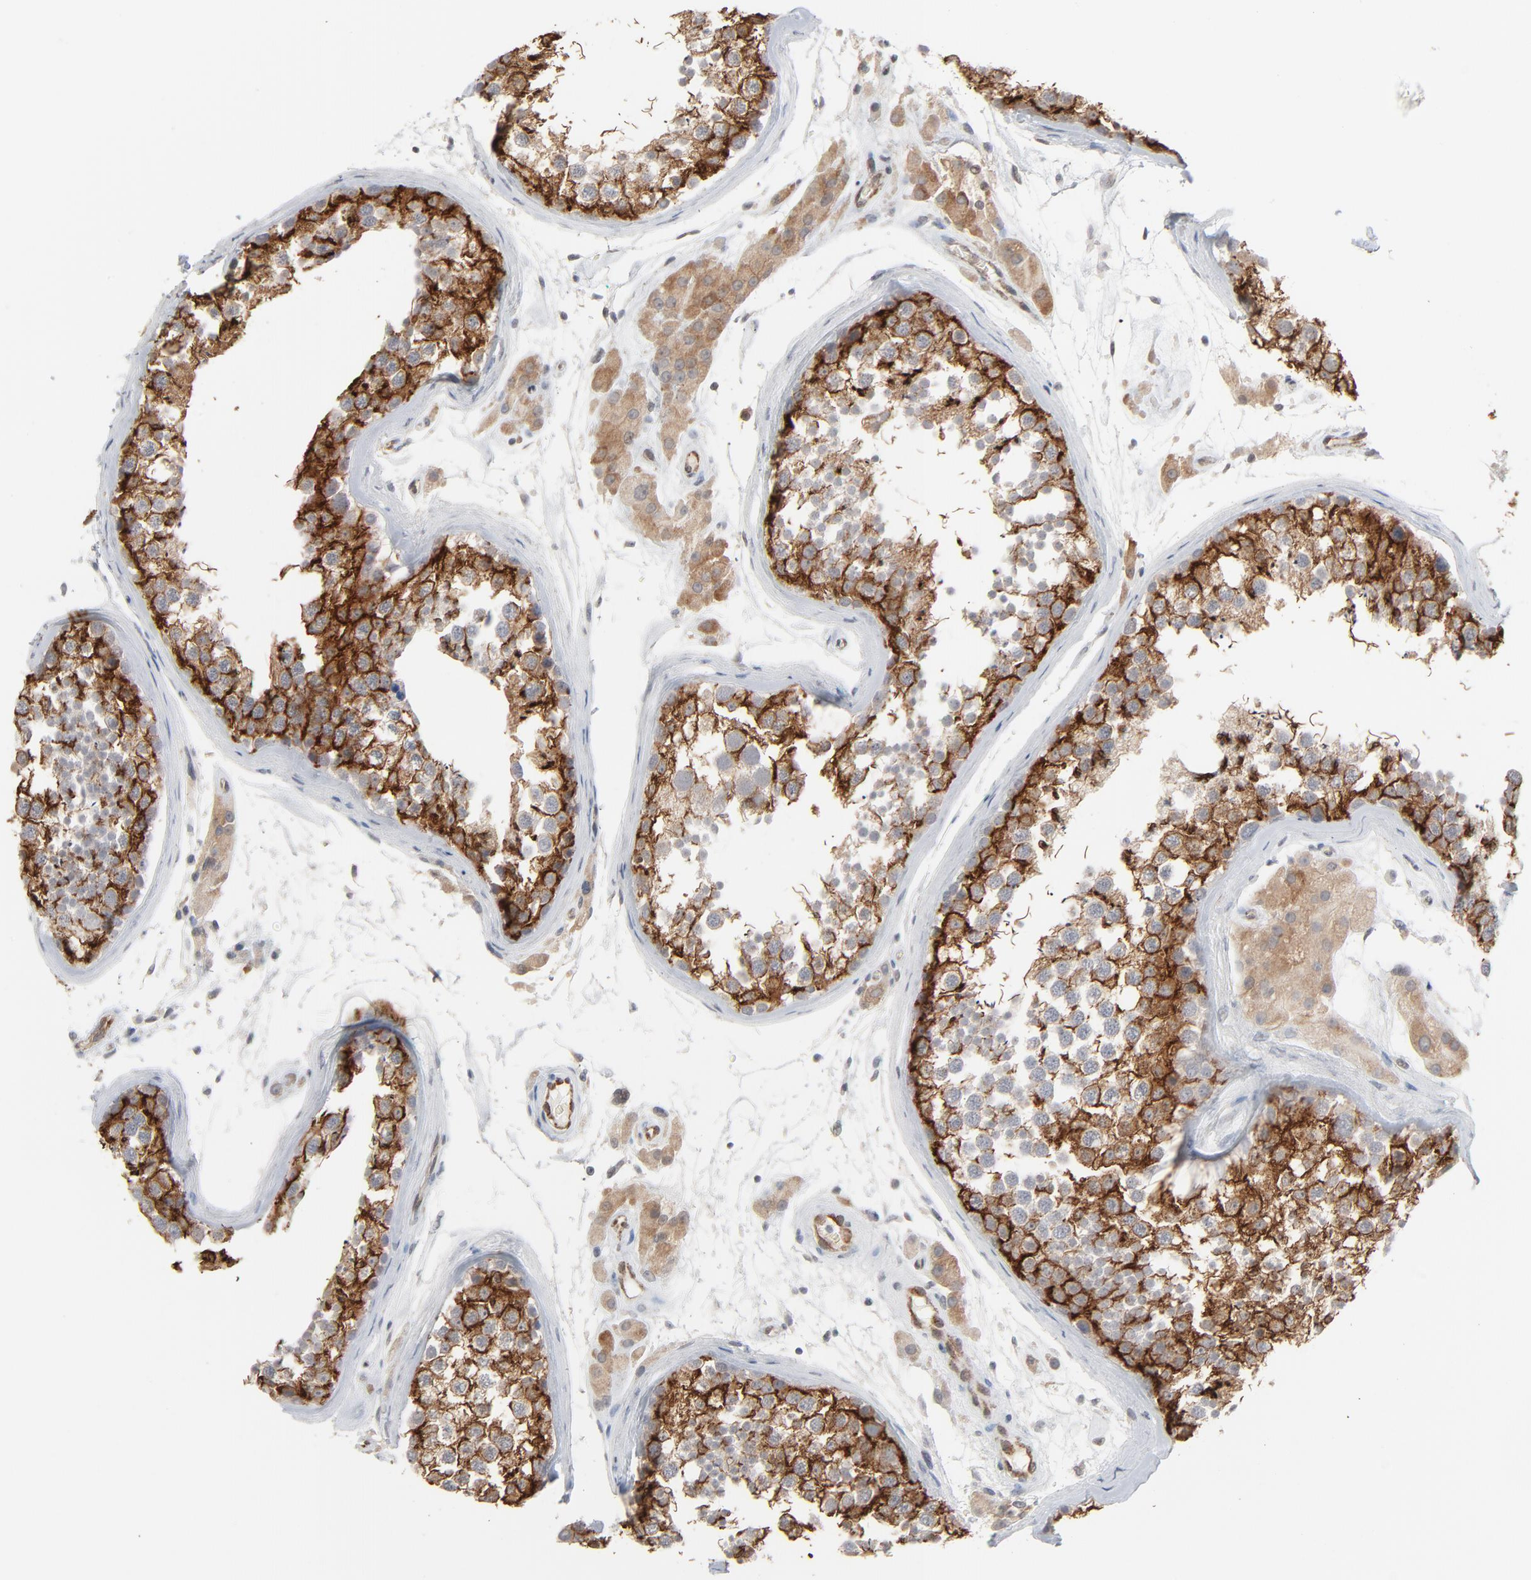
{"staining": {"intensity": "strong", "quantity": ">75%", "location": "cytoplasmic/membranous"}, "tissue": "testis", "cell_type": "Cells in seminiferous ducts", "image_type": "normal", "snomed": [{"axis": "morphology", "description": "Normal tissue, NOS"}, {"axis": "topography", "description": "Testis"}], "caption": "High-power microscopy captured an IHC histopathology image of benign testis, revealing strong cytoplasmic/membranous positivity in approximately >75% of cells in seminiferous ducts. (brown staining indicates protein expression, while blue staining denotes nuclei).", "gene": "ITPR3", "patient": {"sex": "male", "age": 46}}